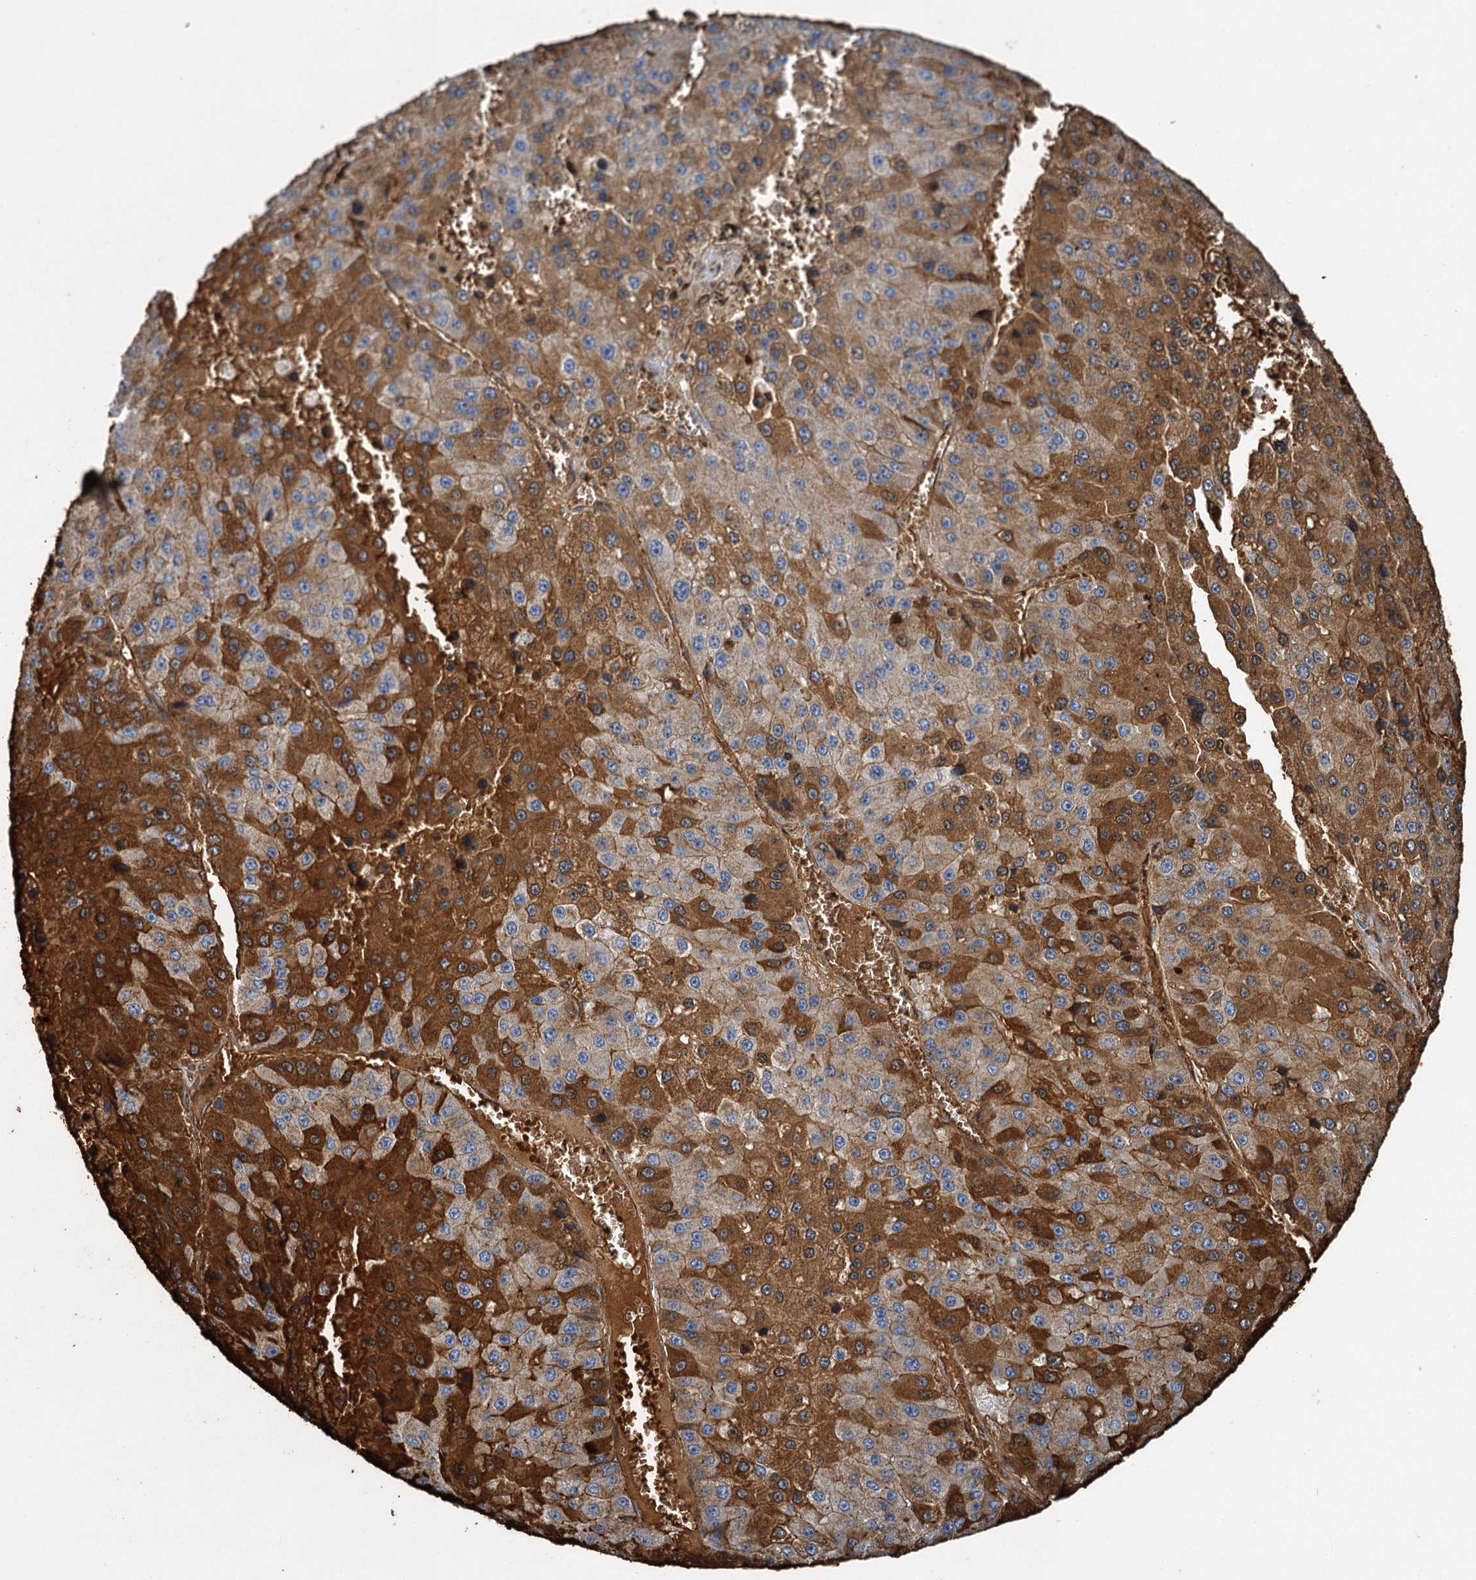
{"staining": {"intensity": "strong", "quantity": "25%-75%", "location": "cytoplasmic/membranous"}, "tissue": "liver cancer", "cell_type": "Tumor cells", "image_type": "cancer", "snomed": [{"axis": "morphology", "description": "Carcinoma, Hepatocellular, NOS"}, {"axis": "topography", "description": "Liver"}], "caption": "This histopathology image demonstrates immunohistochemistry (IHC) staining of liver cancer (hepatocellular carcinoma), with high strong cytoplasmic/membranous positivity in about 25%-75% of tumor cells.", "gene": "BCS1L", "patient": {"sex": "female", "age": 73}}